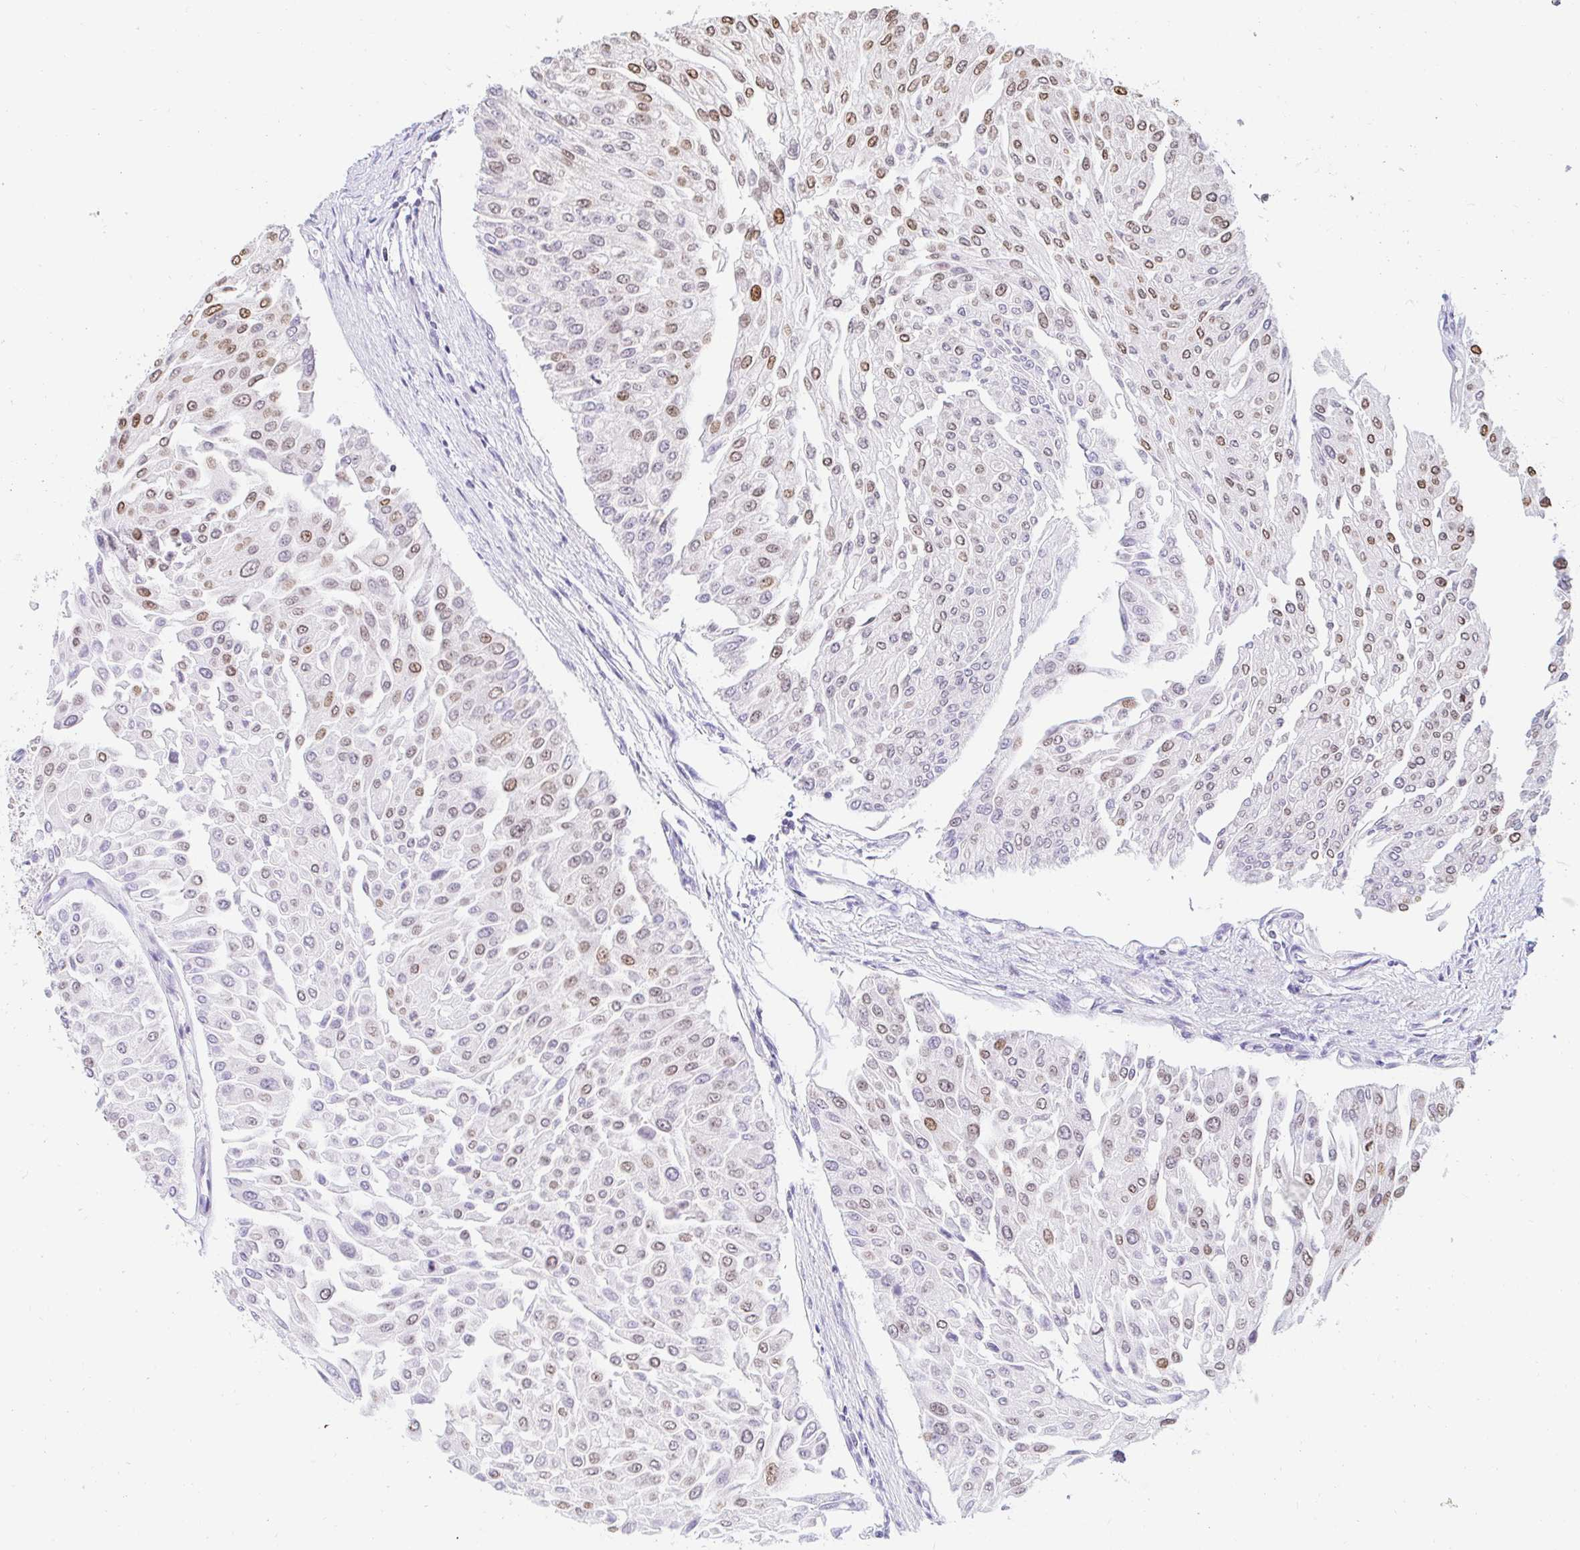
{"staining": {"intensity": "moderate", "quantity": "<25%", "location": "nuclear"}, "tissue": "urothelial cancer", "cell_type": "Tumor cells", "image_type": "cancer", "snomed": [{"axis": "morphology", "description": "Urothelial carcinoma, NOS"}, {"axis": "topography", "description": "Urinary bladder"}], "caption": "This image displays urothelial cancer stained with immunohistochemistry to label a protein in brown. The nuclear of tumor cells show moderate positivity for the protein. Nuclei are counter-stained blue.", "gene": "CAPSL", "patient": {"sex": "male", "age": 67}}